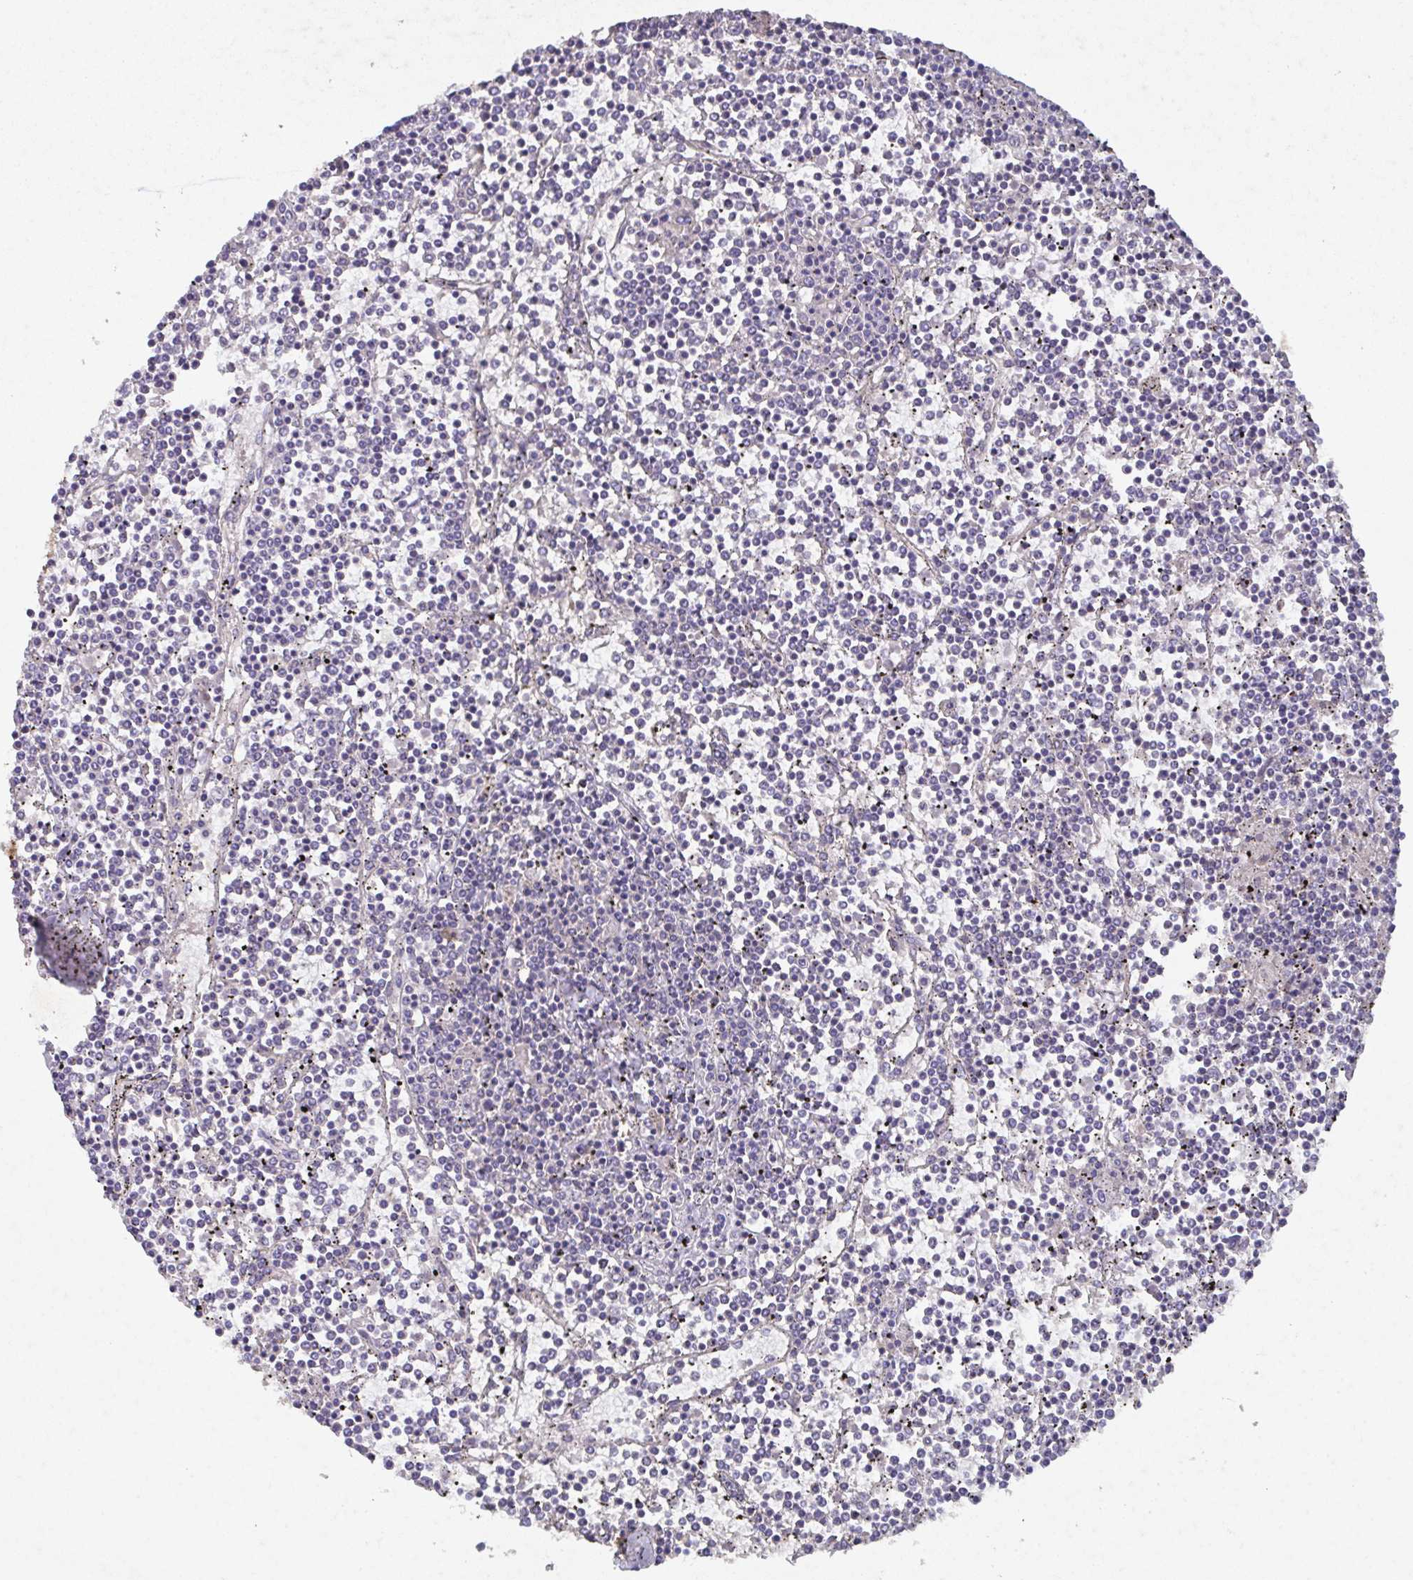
{"staining": {"intensity": "negative", "quantity": "none", "location": "none"}, "tissue": "lymphoma", "cell_type": "Tumor cells", "image_type": "cancer", "snomed": [{"axis": "morphology", "description": "Malignant lymphoma, non-Hodgkin's type, Low grade"}, {"axis": "topography", "description": "Spleen"}], "caption": "Immunohistochemistry (IHC) of low-grade malignant lymphoma, non-Hodgkin's type displays no positivity in tumor cells.", "gene": "MT-ND3", "patient": {"sex": "female", "age": 19}}